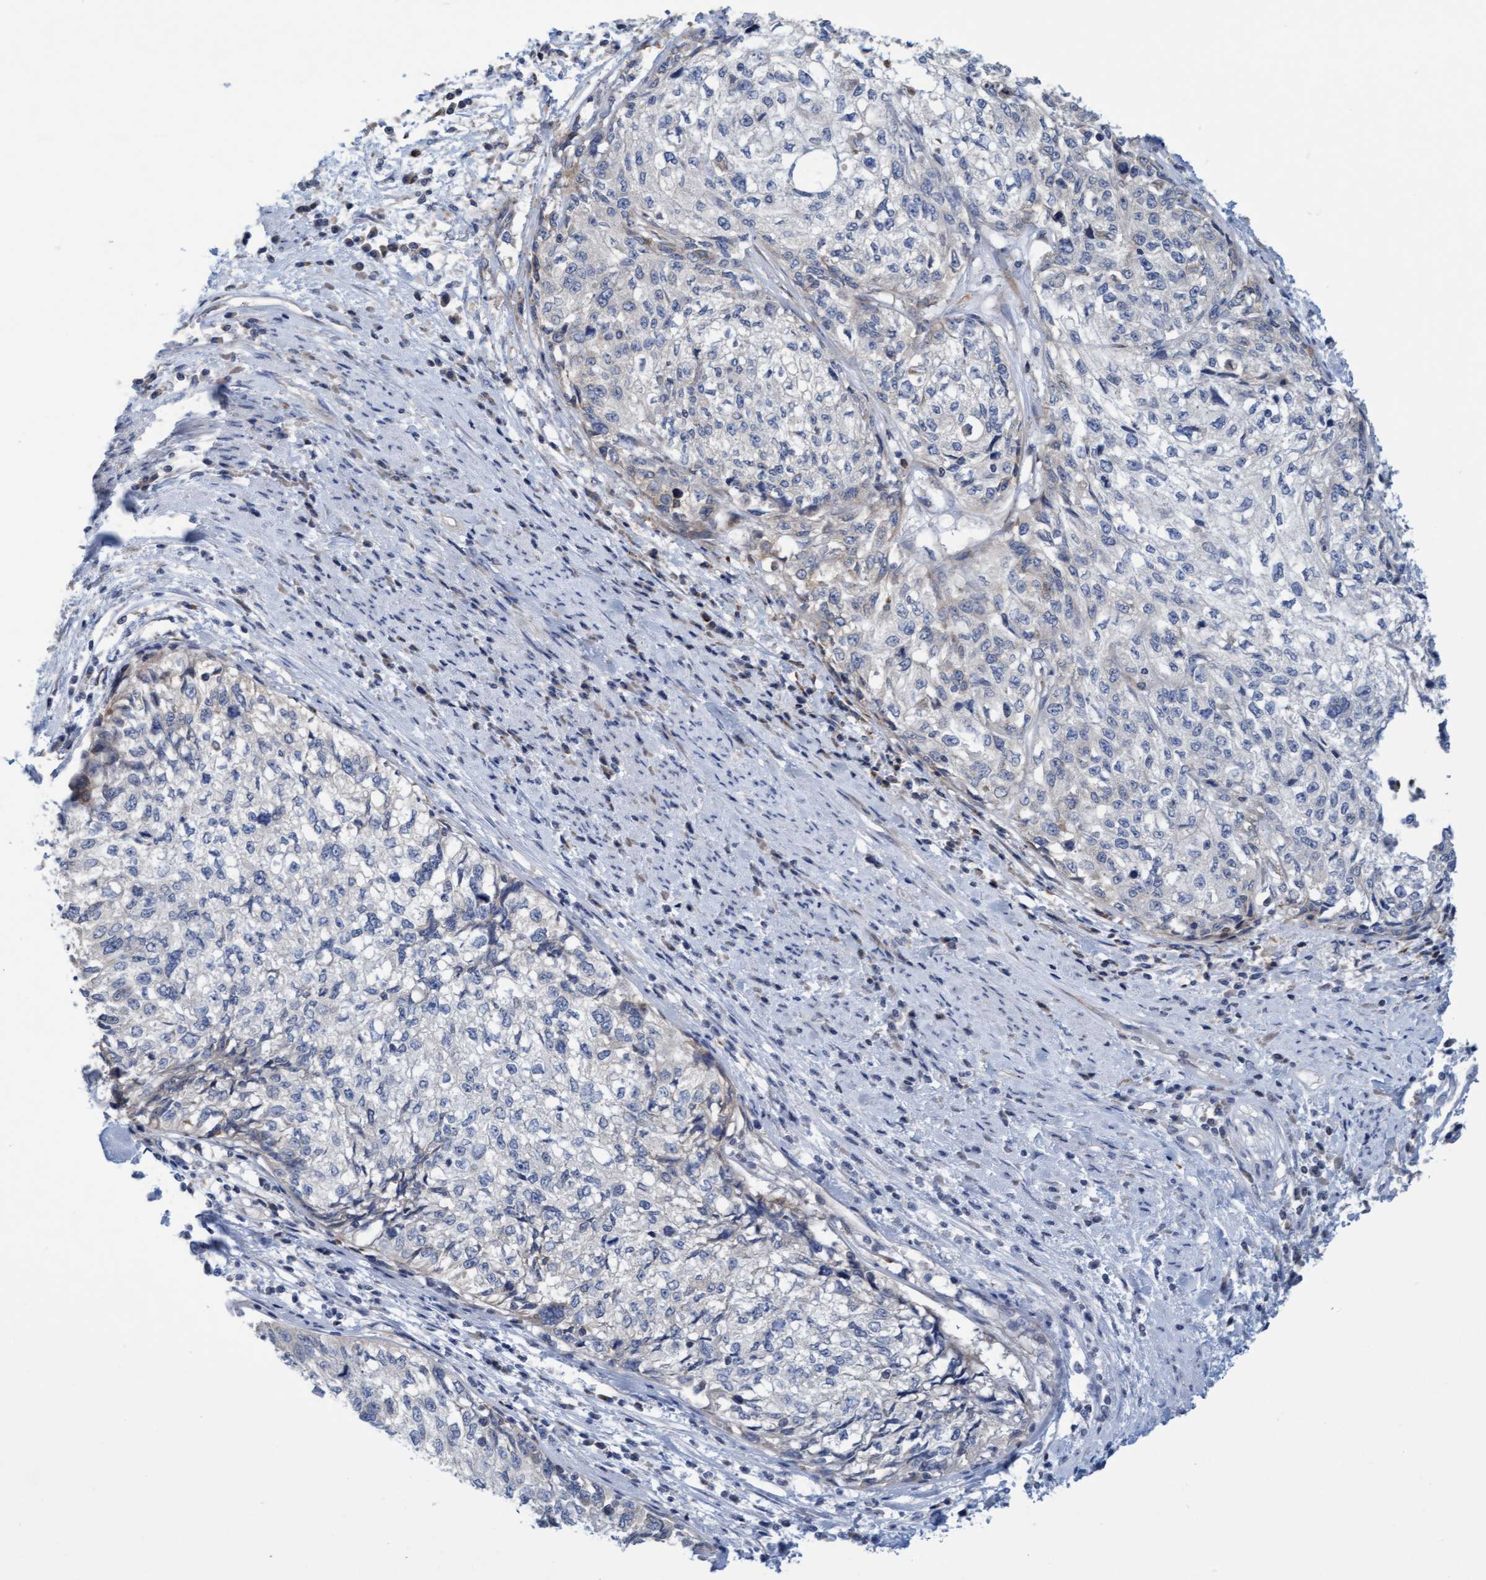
{"staining": {"intensity": "negative", "quantity": "none", "location": "none"}, "tissue": "cervical cancer", "cell_type": "Tumor cells", "image_type": "cancer", "snomed": [{"axis": "morphology", "description": "Squamous cell carcinoma, NOS"}, {"axis": "topography", "description": "Cervix"}], "caption": "IHC of cervical cancer exhibits no positivity in tumor cells.", "gene": "SLC28A3", "patient": {"sex": "female", "age": 57}}